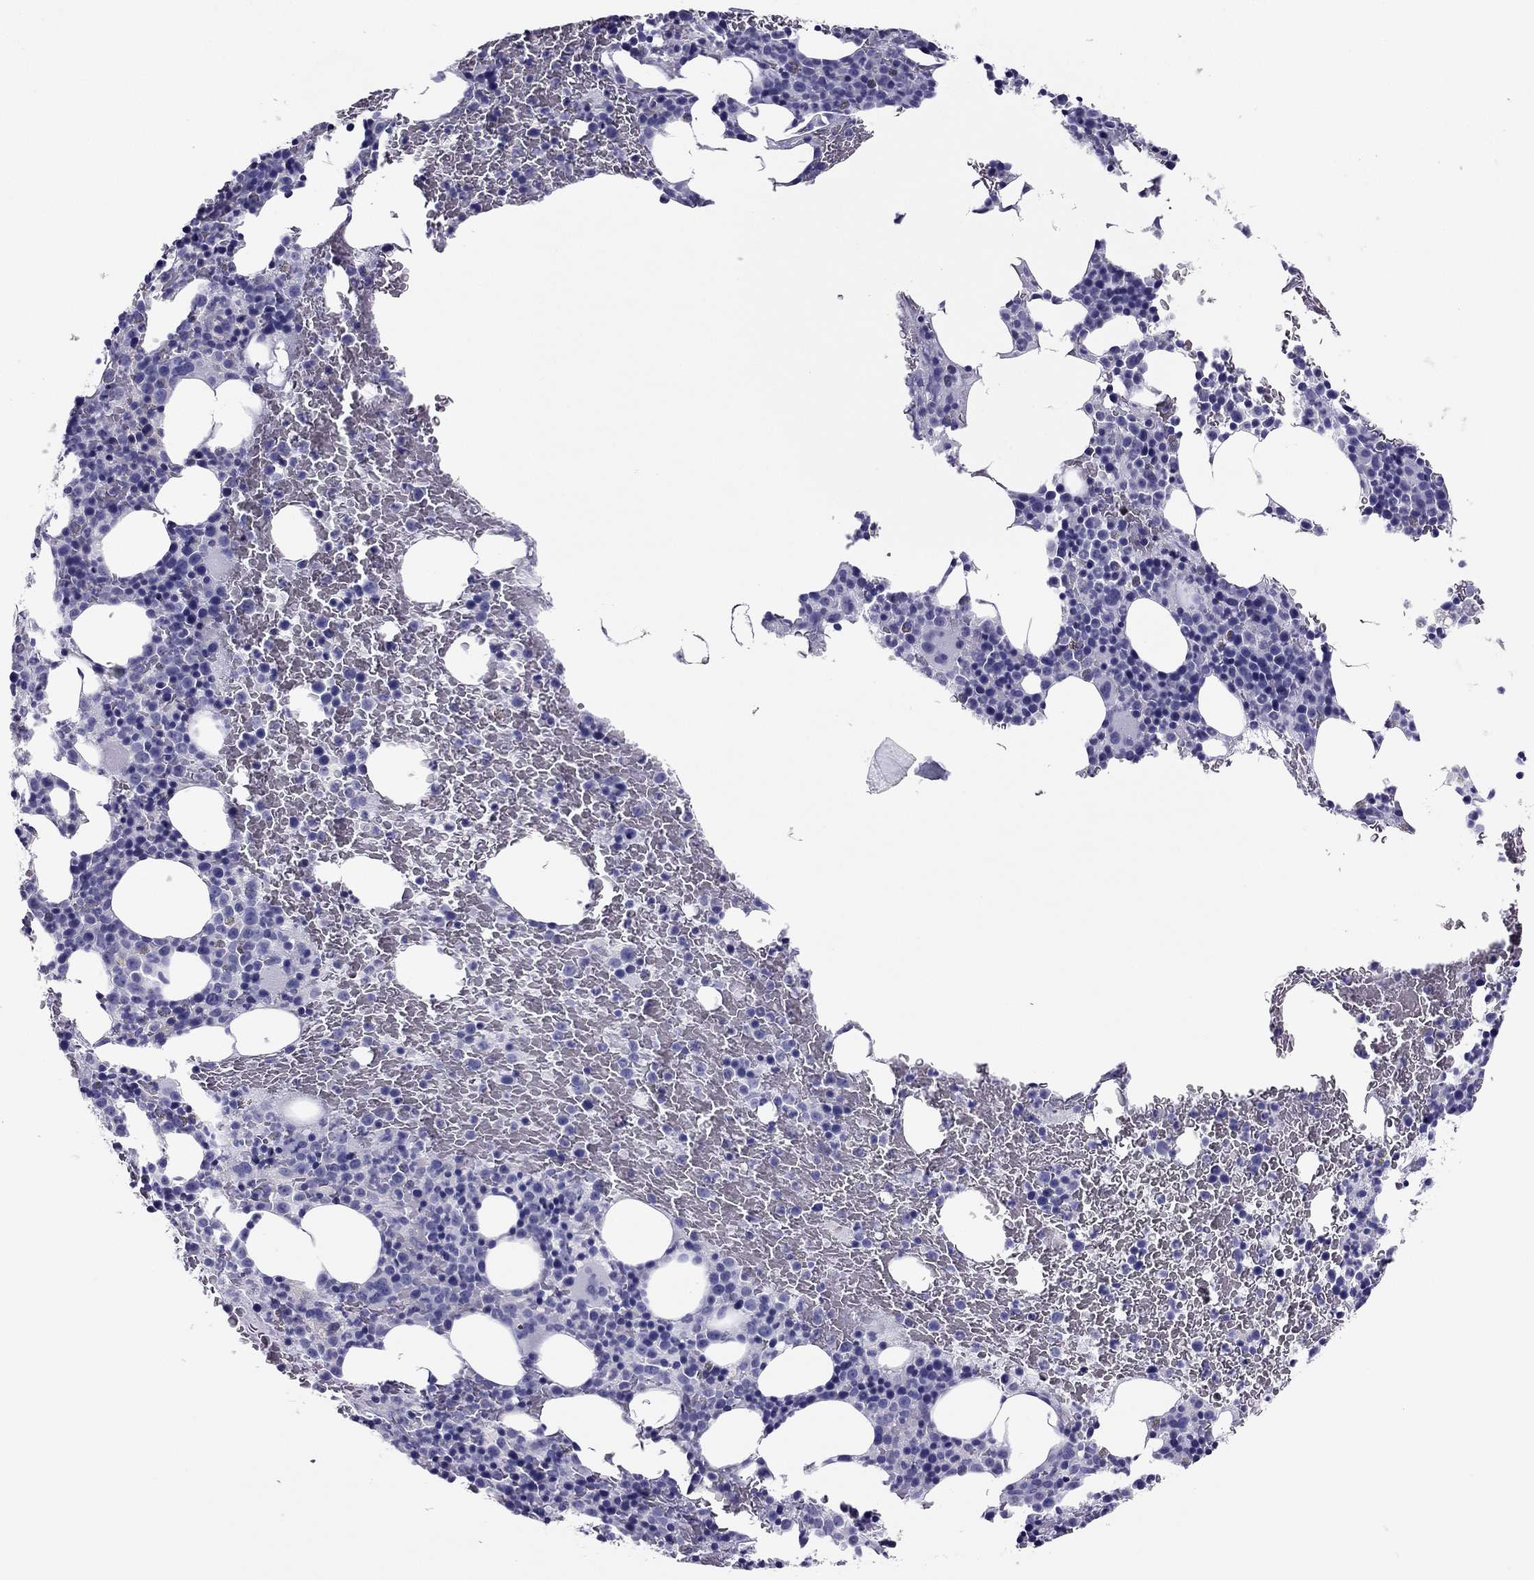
{"staining": {"intensity": "negative", "quantity": "none", "location": "none"}, "tissue": "bone marrow", "cell_type": "Hematopoietic cells", "image_type": "normal", "snomed": [{"axis": "morphology", "description": "Normal tissue, NOS"}, {"axis": "topography", "description": "Bone marrow"}], "caption": "High magnification brightfield microscopy of unremarkable bone marrow stained with DAB (3,3'-diaminobenzidine) (brown) and counterstained with hematoxylin (blue): hematopoietic cells show no significant staining.", "gene": "PDE6A", "patient": {"sex": "male", "age": 72}}